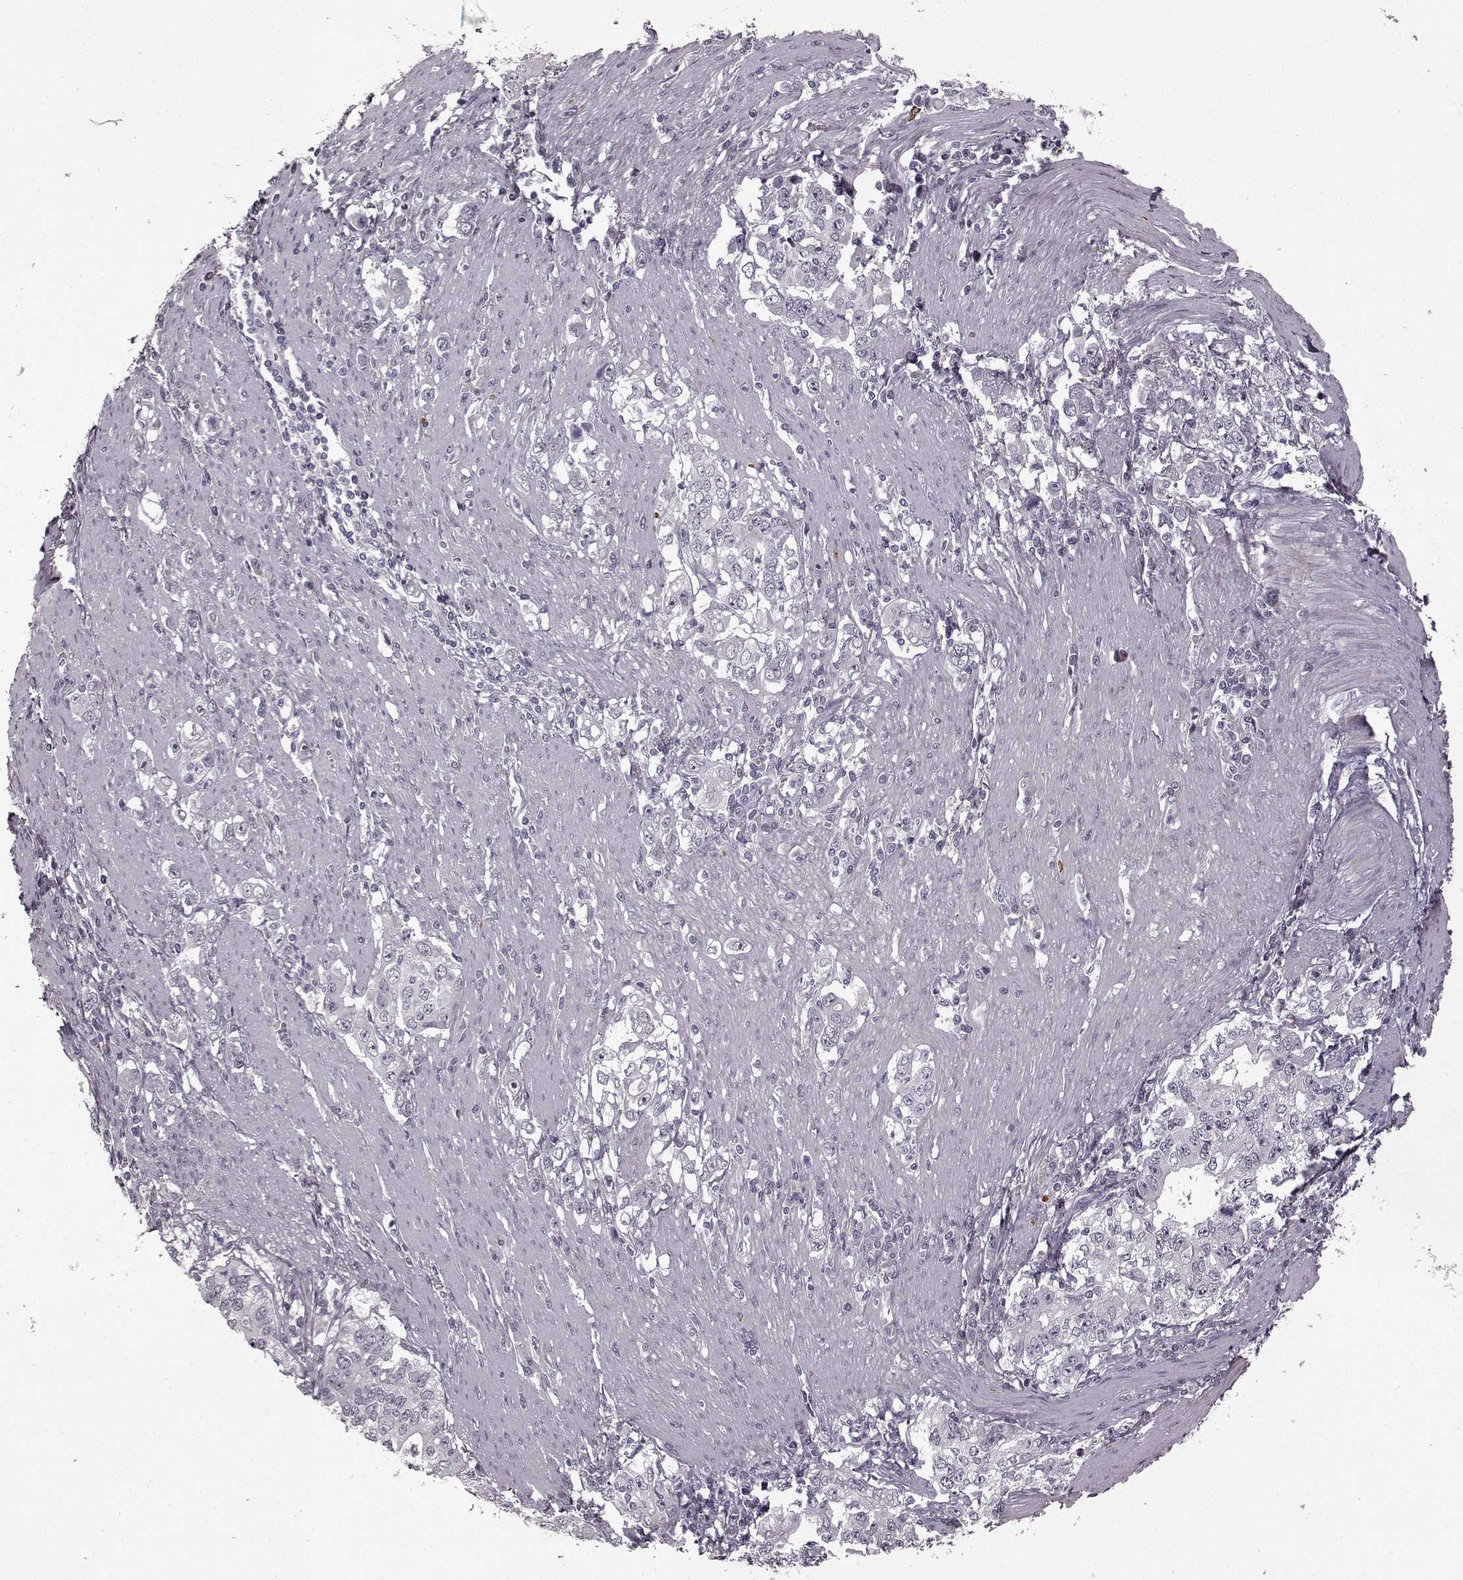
{"staining": {"intensity": "negative", "quantity": "none", "location": "none"}, "tissue": "stomach cancer", "cell_type": "Tumor cells", "image_type": "cancer", "snomed": [{"axis": "morphology", "description": "Adenocarcinoma, NOS"}, {"axis": "topography", "description": "Stomach, lower"}], "caption": "Adenocarcinoma (stomach) was stained to show a protein in brown. There is no significant positivity in tumor cells.", "gene": "CNGA3", "patient": {"sex": "female", "age": 72}}